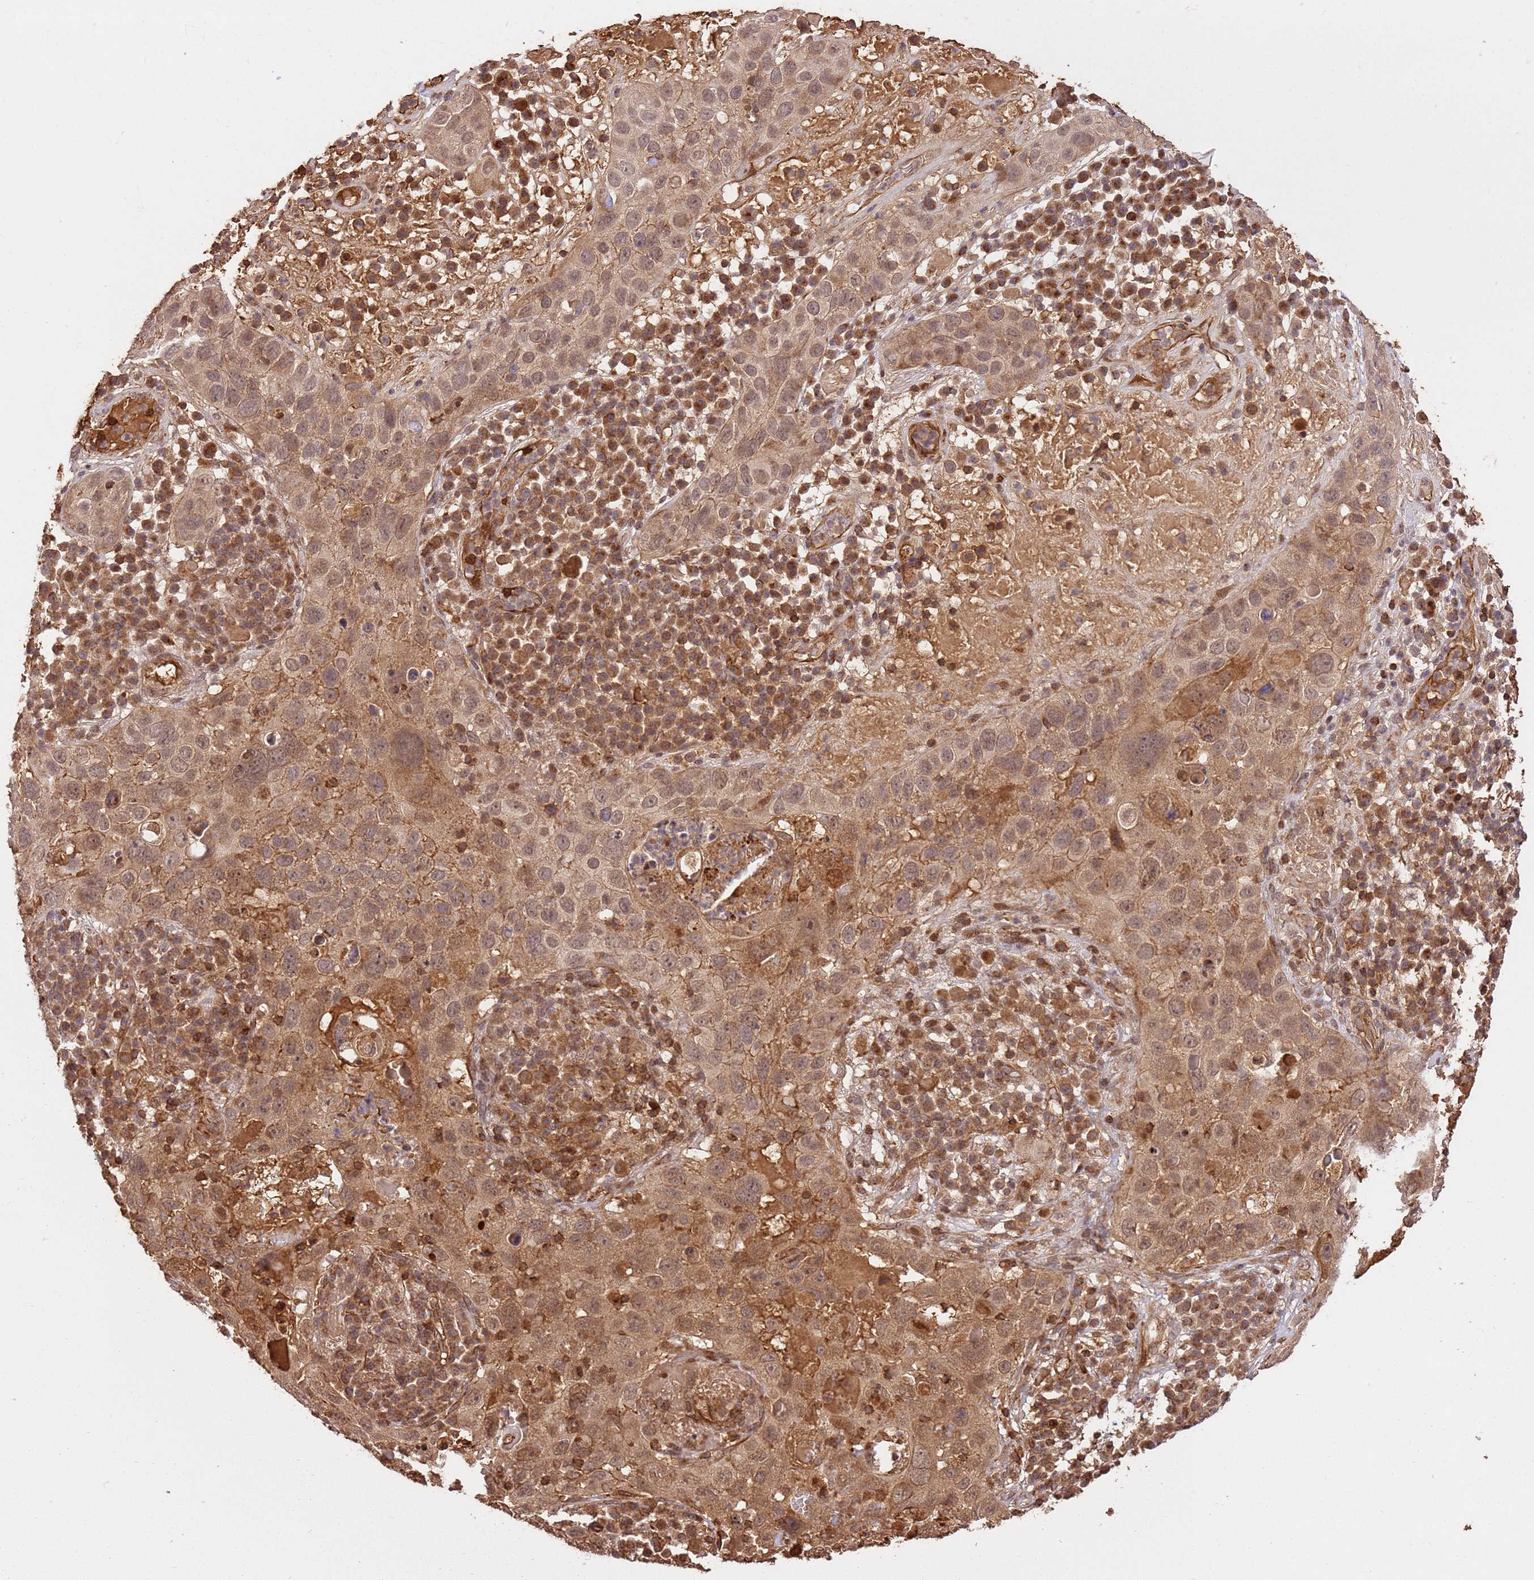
{"staining": {"intensity": "weak", "quantity": ">75%", "location": "cytoplasmic/membranous,nuclear"}, "tissue": "skin cancer", "cell_type": "Tumor cells", "image_type": "cancer", "snomed": [{"axis": "morphology", "description": "Squamous cell carcinoma in situ, NOS"}, {"axis": "morphology", "description": "Squamous cell carcinoma, NOS"}, {"axis": "topography", "description": "Skin"}], "caption": "IHC staining of squamous cell carcinoma (skin), which shows low levels of weak cytoplasmic/membranous and nuclear expression in approximately >75% of tumor cells indicating weak cytoplasmic/membranous and nuclear protein positivity. The staining was performed using DAB (3,3'-diaminobenzidine) (brown) for protein detection and nuclei were counterstained in hematoxylin (blue).", "gene": "KATNAL2", "patient": {"sex": "male", "age": 93}}